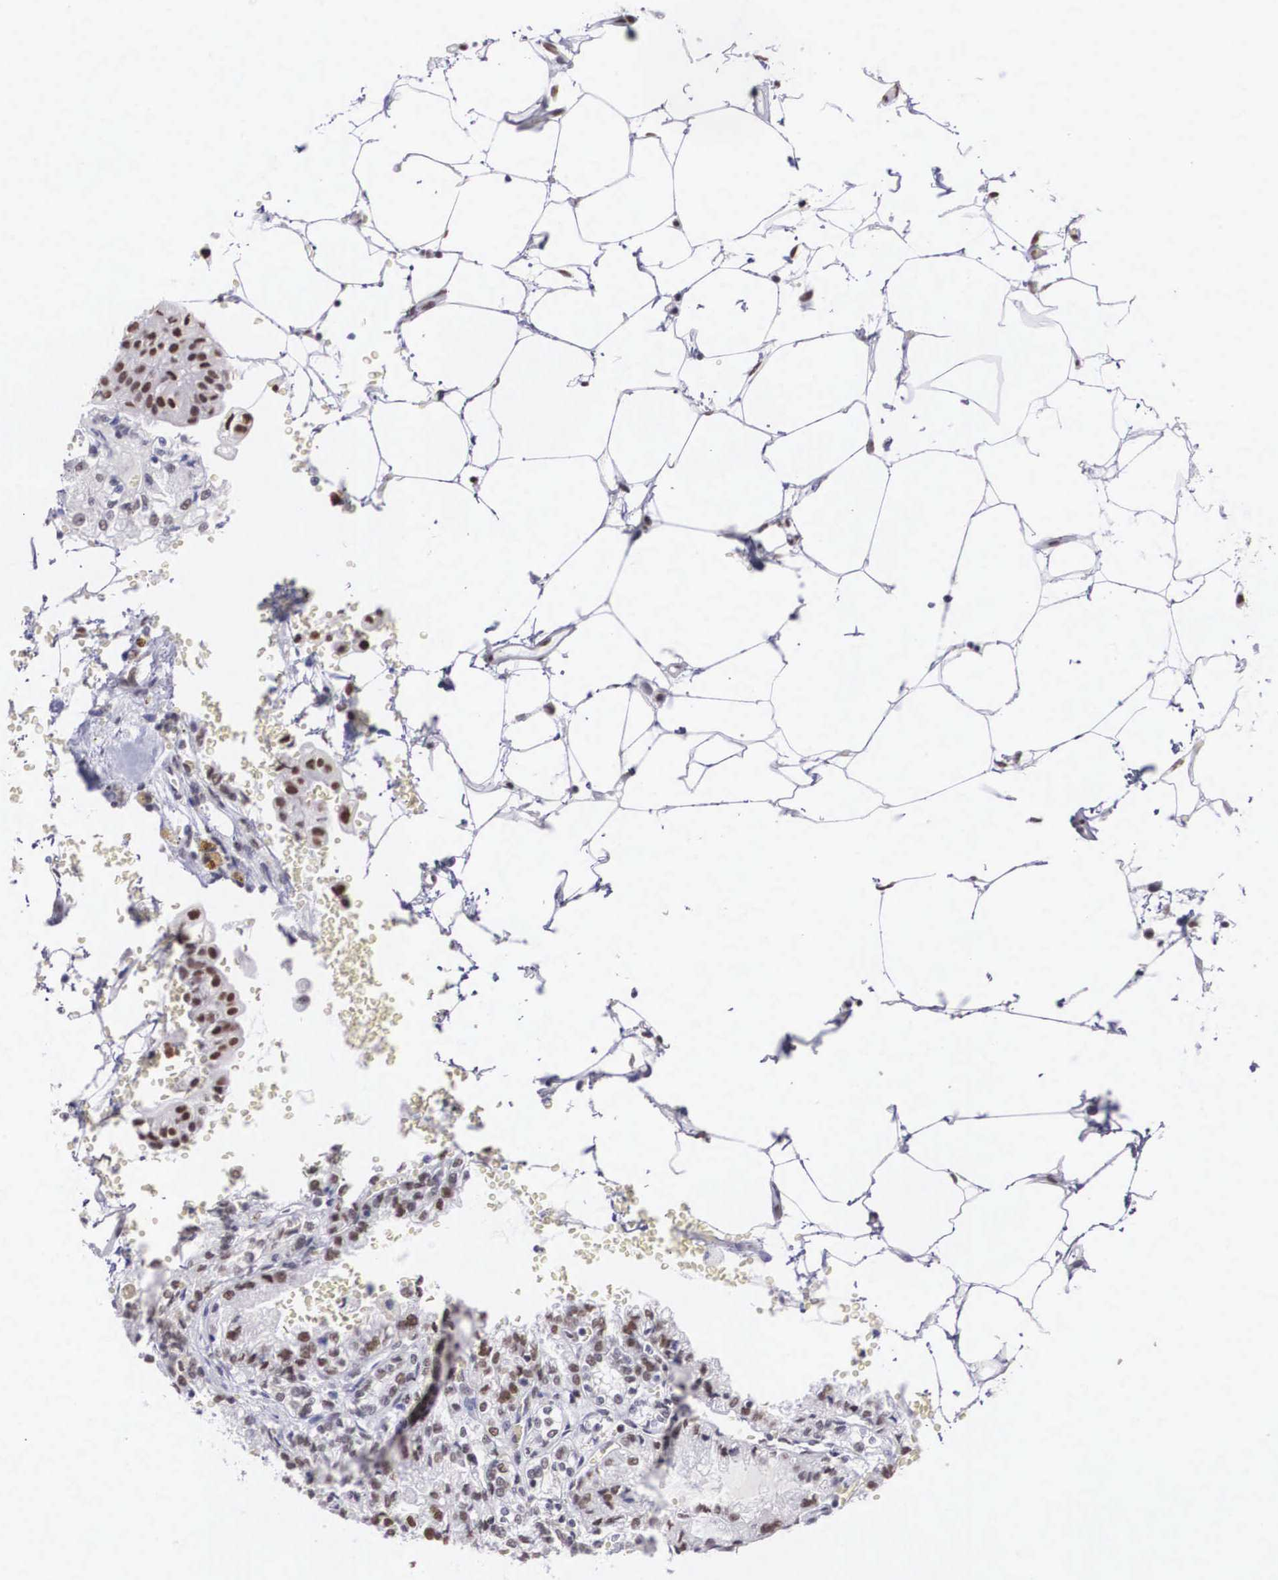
{"staining": {"intensity": "moderate", "quantity": ">75%", "location": "nuclear"}, "tissue": "renal cancer", "cell_type": "Tumor cells", "image_type": "cancer", "snomed": [{"axis": "morphology", "description": "Adenocarcinoma, NOS"}, {"axis": "topography", "description": "Kidney"}], "caption": "Tumor cells exhibit medium levels of moderate nuclear positivity in approximately >75% of cells in human renal cancer (adenocarcinoma).", "gene": "CSTF2", "patient": {"sex": "female", "age": 56}}